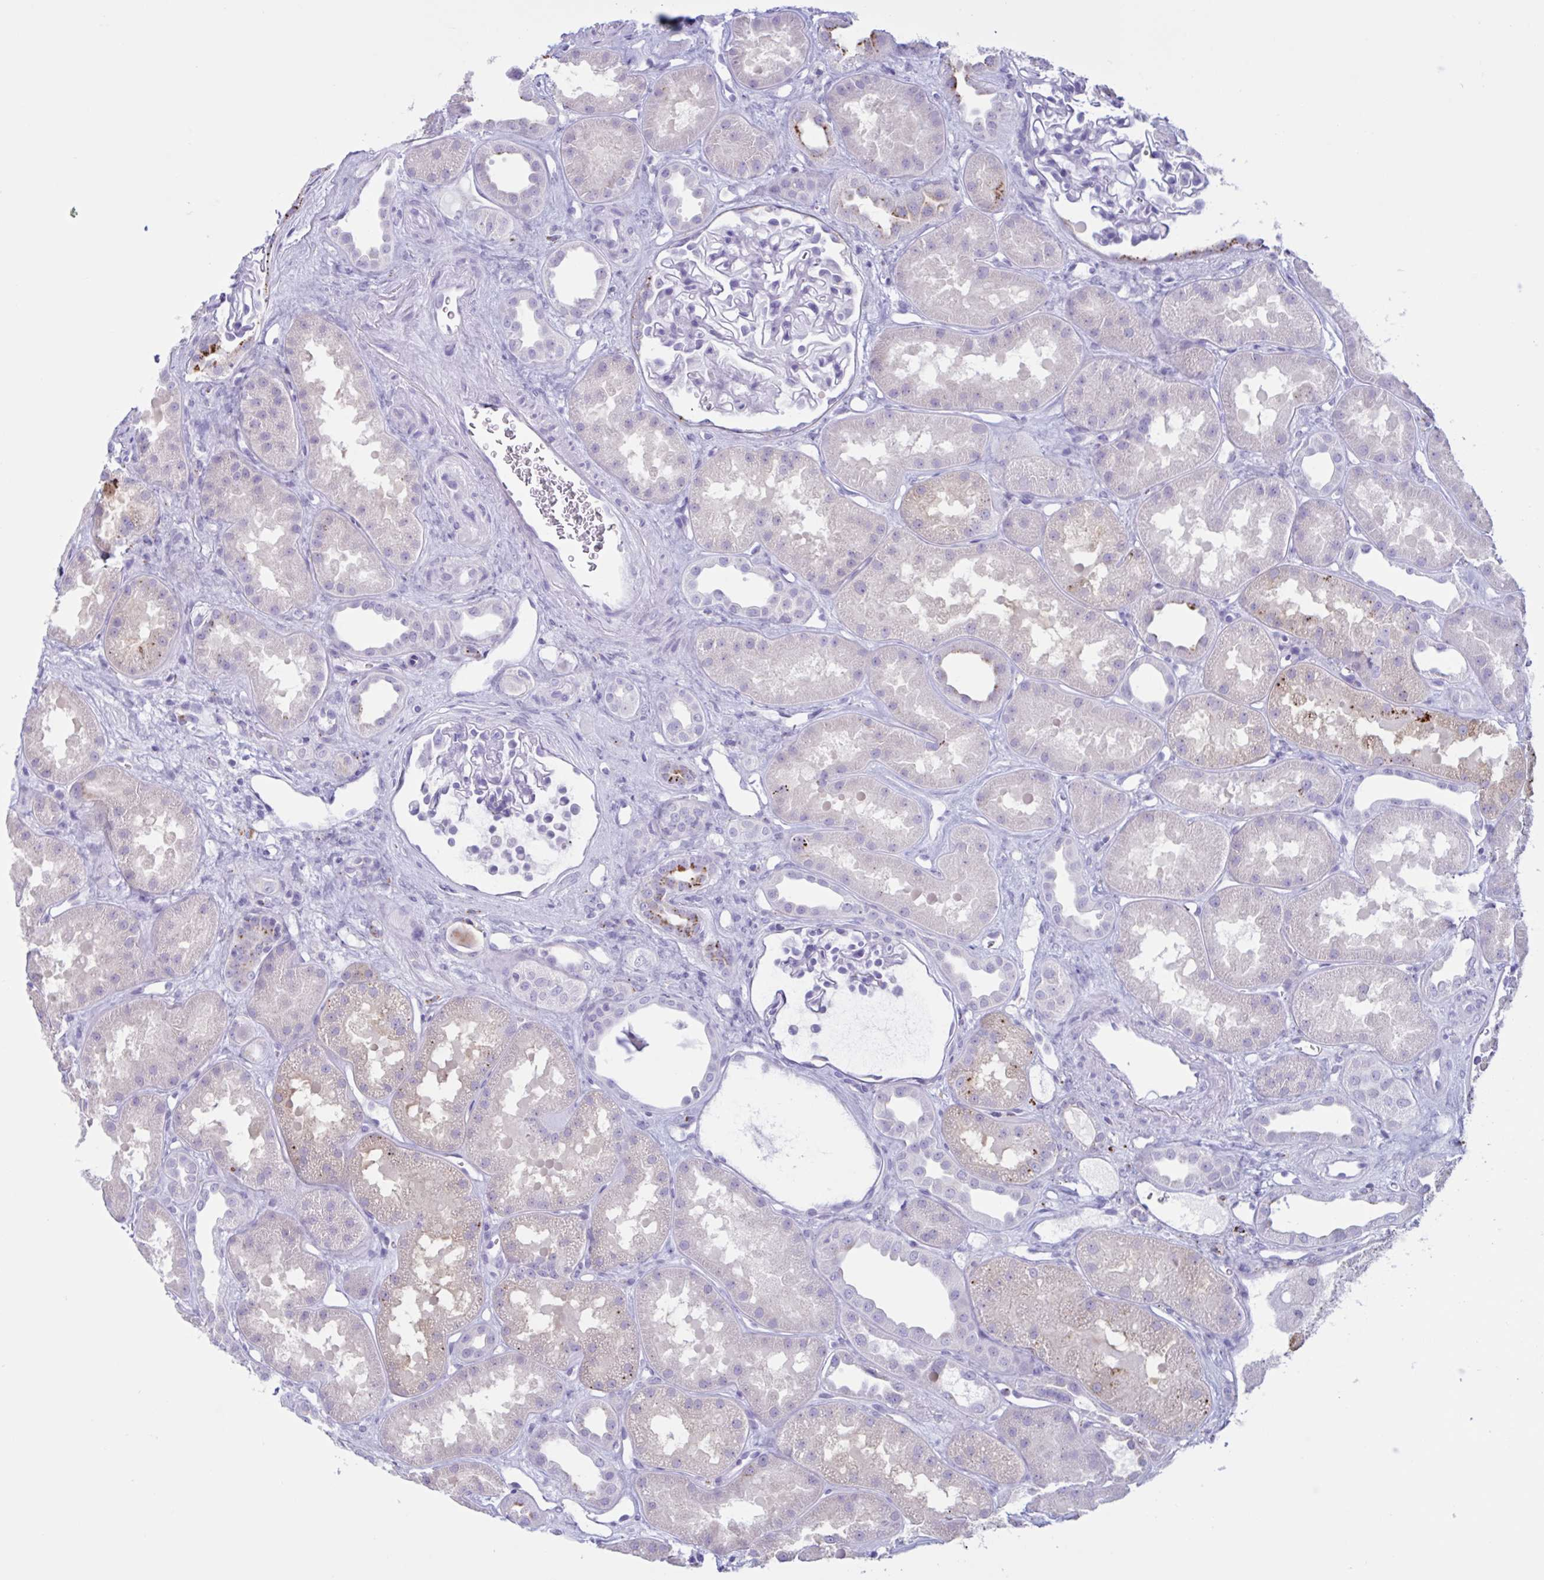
{"staining": {"intensity": "negative", "quantity": "none", "location": "none"}, "tissue": "kidney", "cell_type": "Cells in glomeruli", "image_type": "normal", "snomed": [{"axis": "morphology", "description": "Normal tissue, NOS"}, {"axis": "topography", "description": "Kidney"}], "caption": "DAB immunohistochemical staining of benign human kidney exhibits no significant staining in cells in glomeruli. (DAB immunohistochemistry (IHC) with hematoxylin counter stain).", "gene": "XCL1", "patient": {"sex": "male", "age": 61}}